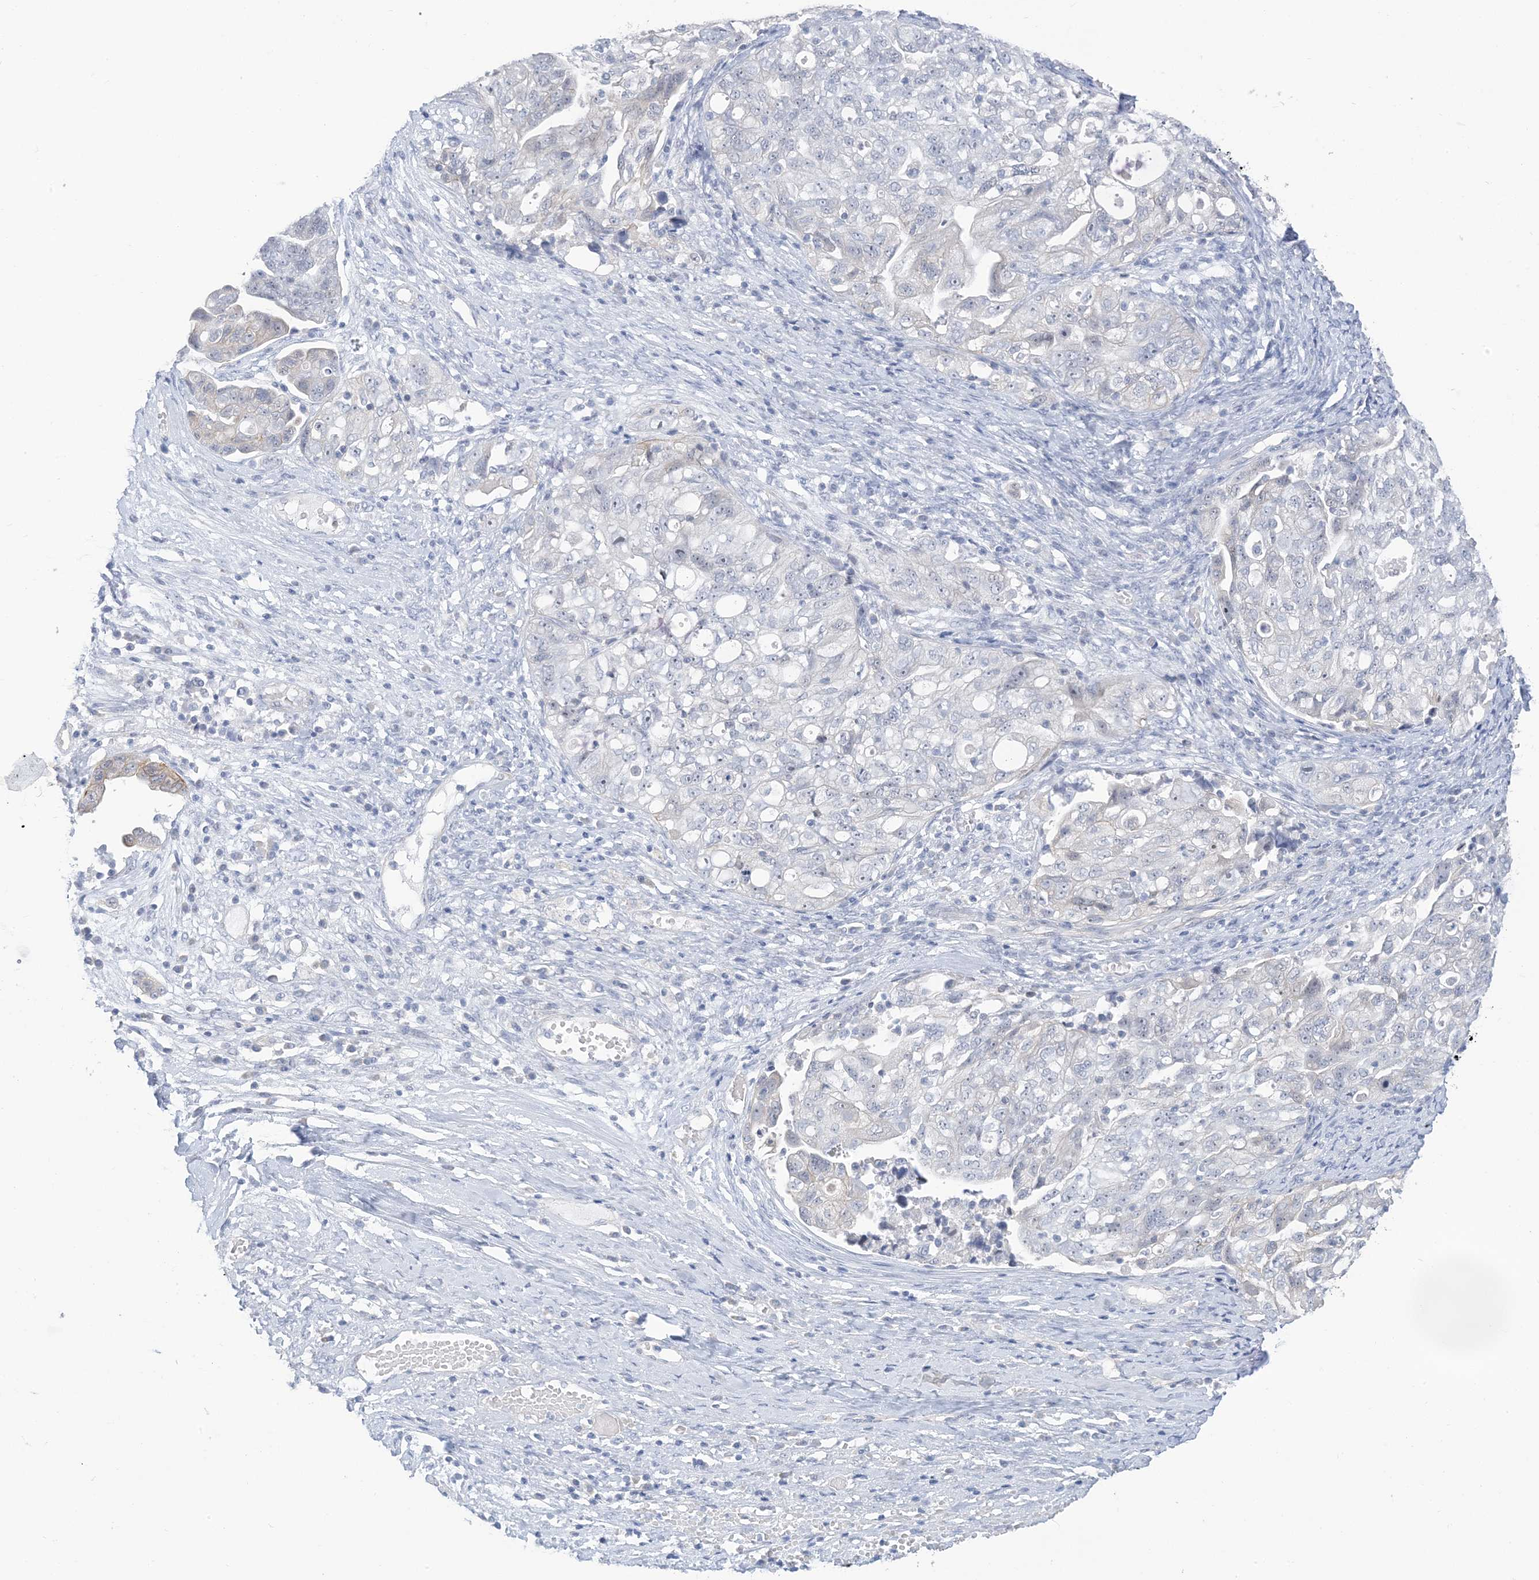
{"staining": {"intensity": "negative", "quantity": "none", "location": "none"}, "tissue": "ovarian cancer", "cell_type": "Tumor cells", "image_type": "cancer", "snomed": [{"axis": "morphology", "description": "Carcinoma, NOS"}, {"axis": "morphology", "description": "Cystadenocarcinoma, serous, NOS"}, {"axis": "topography", "description": "Ovary"}], "caption": "This is an immunohistochemistry (IHC) micrograph of carcinoma (ovarian). There is no staining in tumor cells.", "gene": "IL36B", "patient": {"sex": "female", "age": 69}}